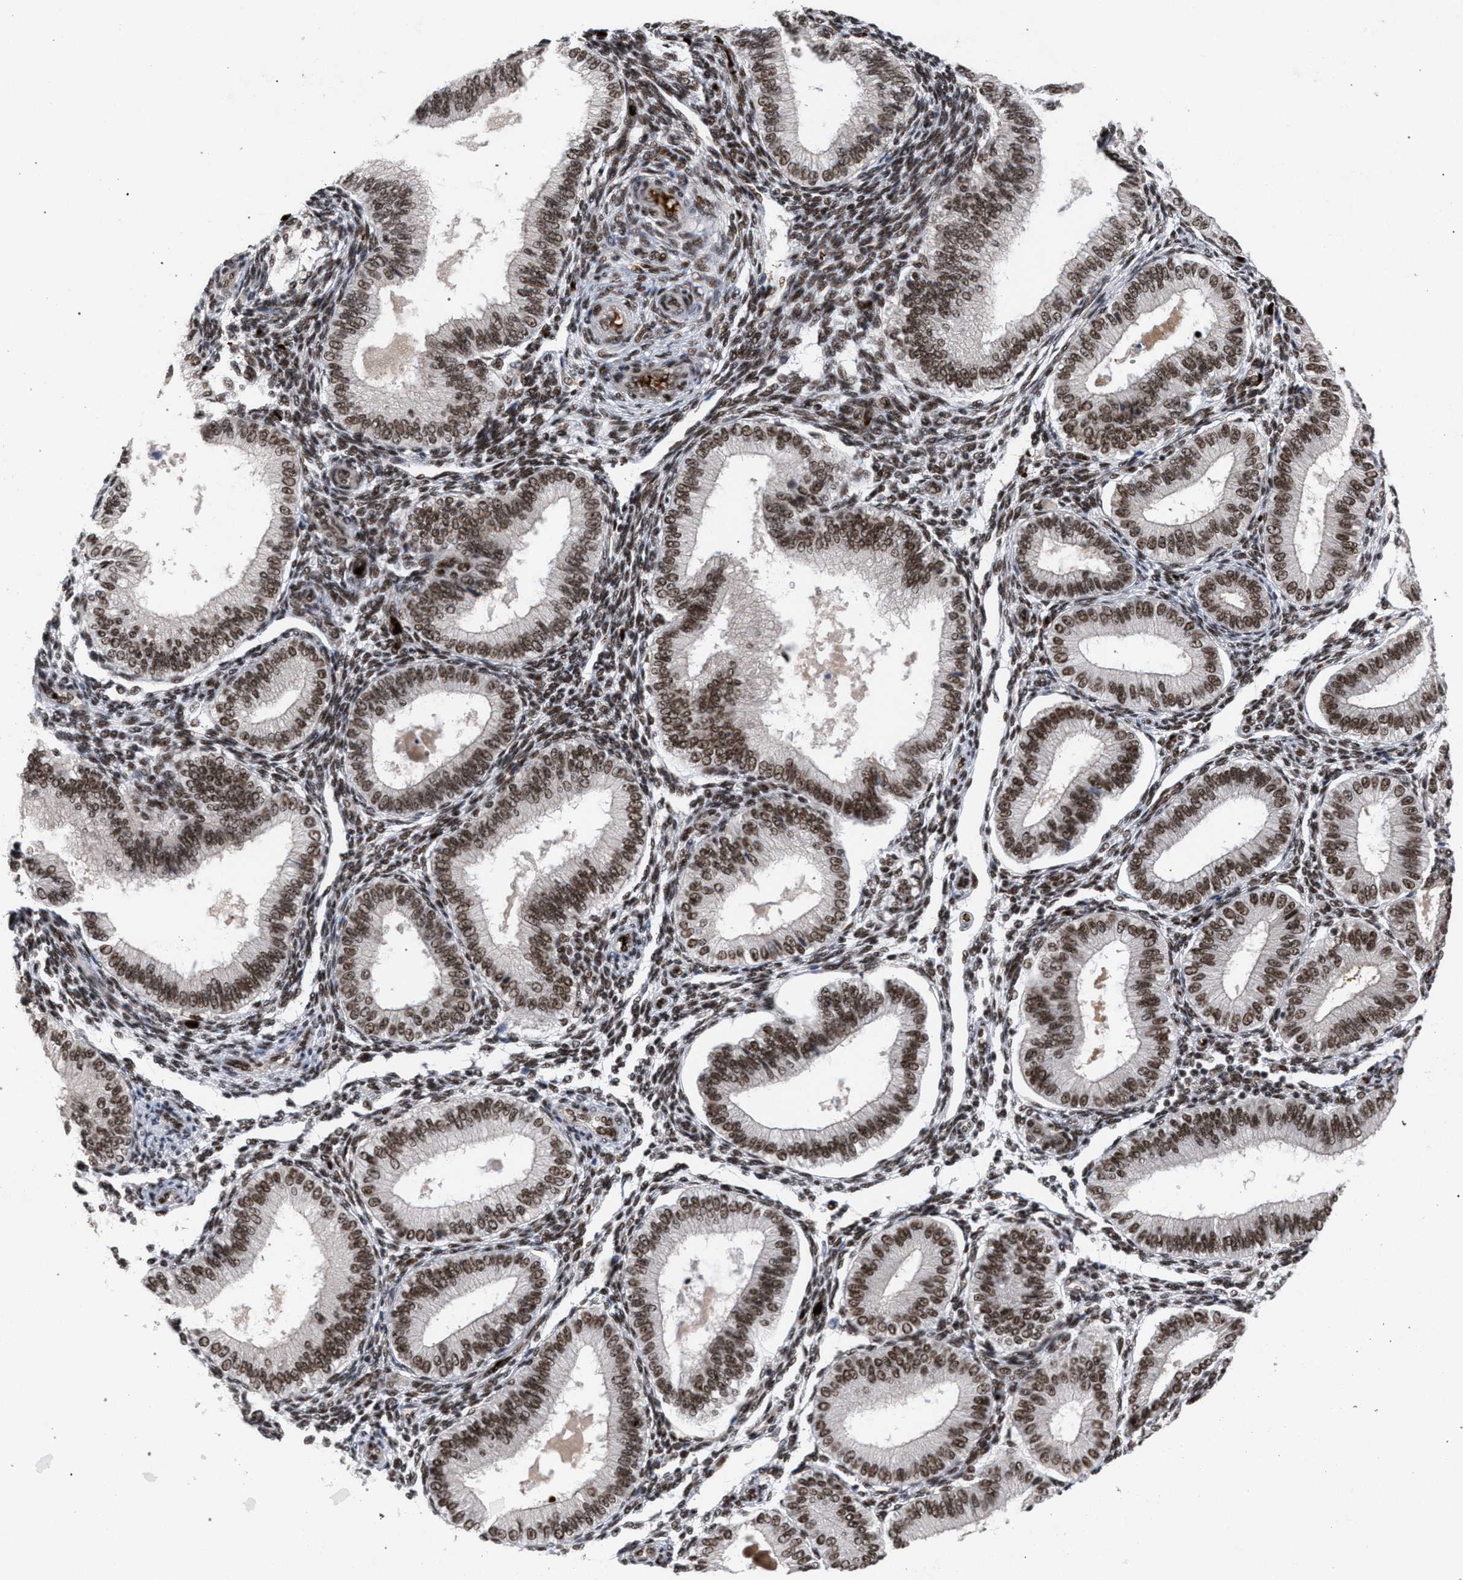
{"staining": {"intensity": "moderate", "quantity": ">75%", "location": "nuclear"}, "tissue": "endometrium", "cell_type": "Cells in endometrial stroma", "image_type": "normal", "snomed": [{"axis": "morphology", "description": "Normal tissue, NOS"}, {"axis": "topography", "description": "Endometrium"}], "caption": "Human endometrium stained with a brown dye reveals moderate nuclear positive positivity in about >75% of cells in endometrial stroma.", "gene": "SCAF4", "patient": {"sex": "female", "age": 39}}